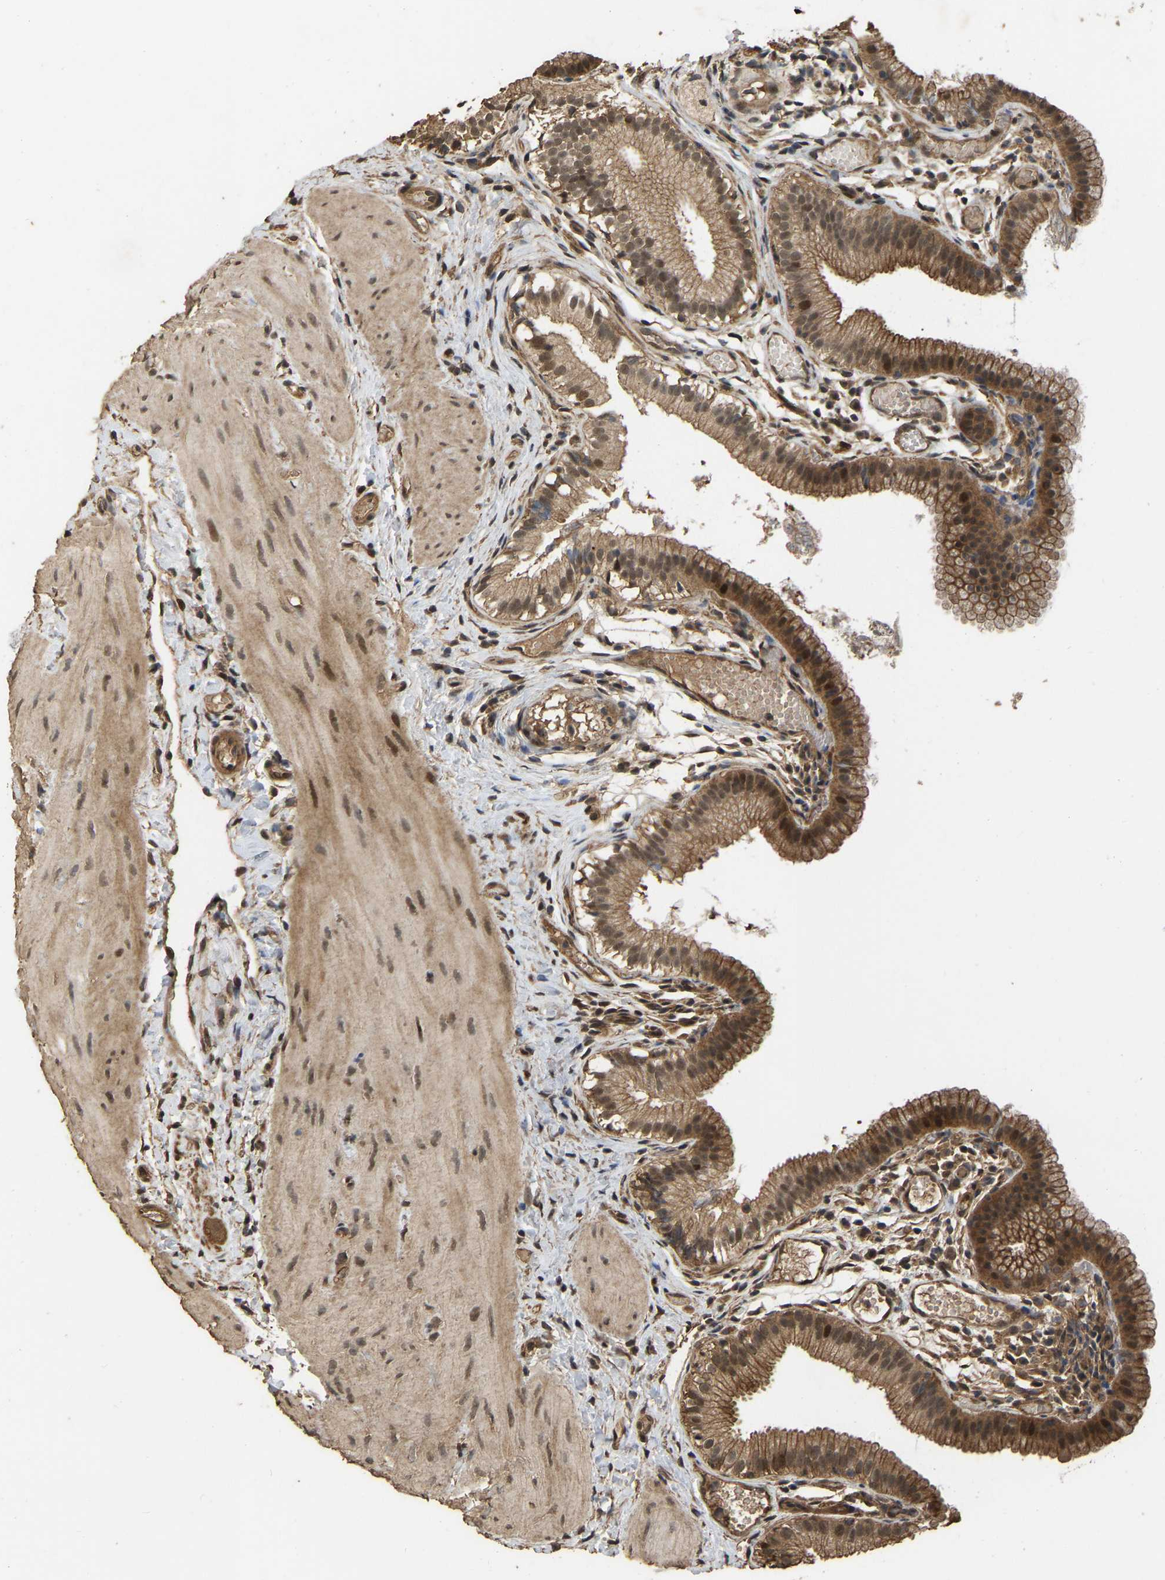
{"staining": {"intensity": "moderate", "quantity": ">75%", "location": "cytoplasmic/membranous,nuclear"}, "tissue": "gallbladder", "cell_type": "Glandular cells", "image_type": "normal", "snomed": [{"axis": "morphology", "description": "Normal tissue, NOS"}, {"axis": "topography", "description": "Gallbladder"}], "caption": "Immunohistochemistry (IHC) micrograph of normal gallbladder: human gallbladder stained using immunohistochemistry (IHC) exhibits medium levels of moderate protein expression localized specifically in the cytoplasmic/membranous,nuclear of glandular cells, appearing as a cytoplasmic/membranous,nuclear brown color.", "gene": "ARHGAP23", "patient": {"sex": "female", "age": 26}}